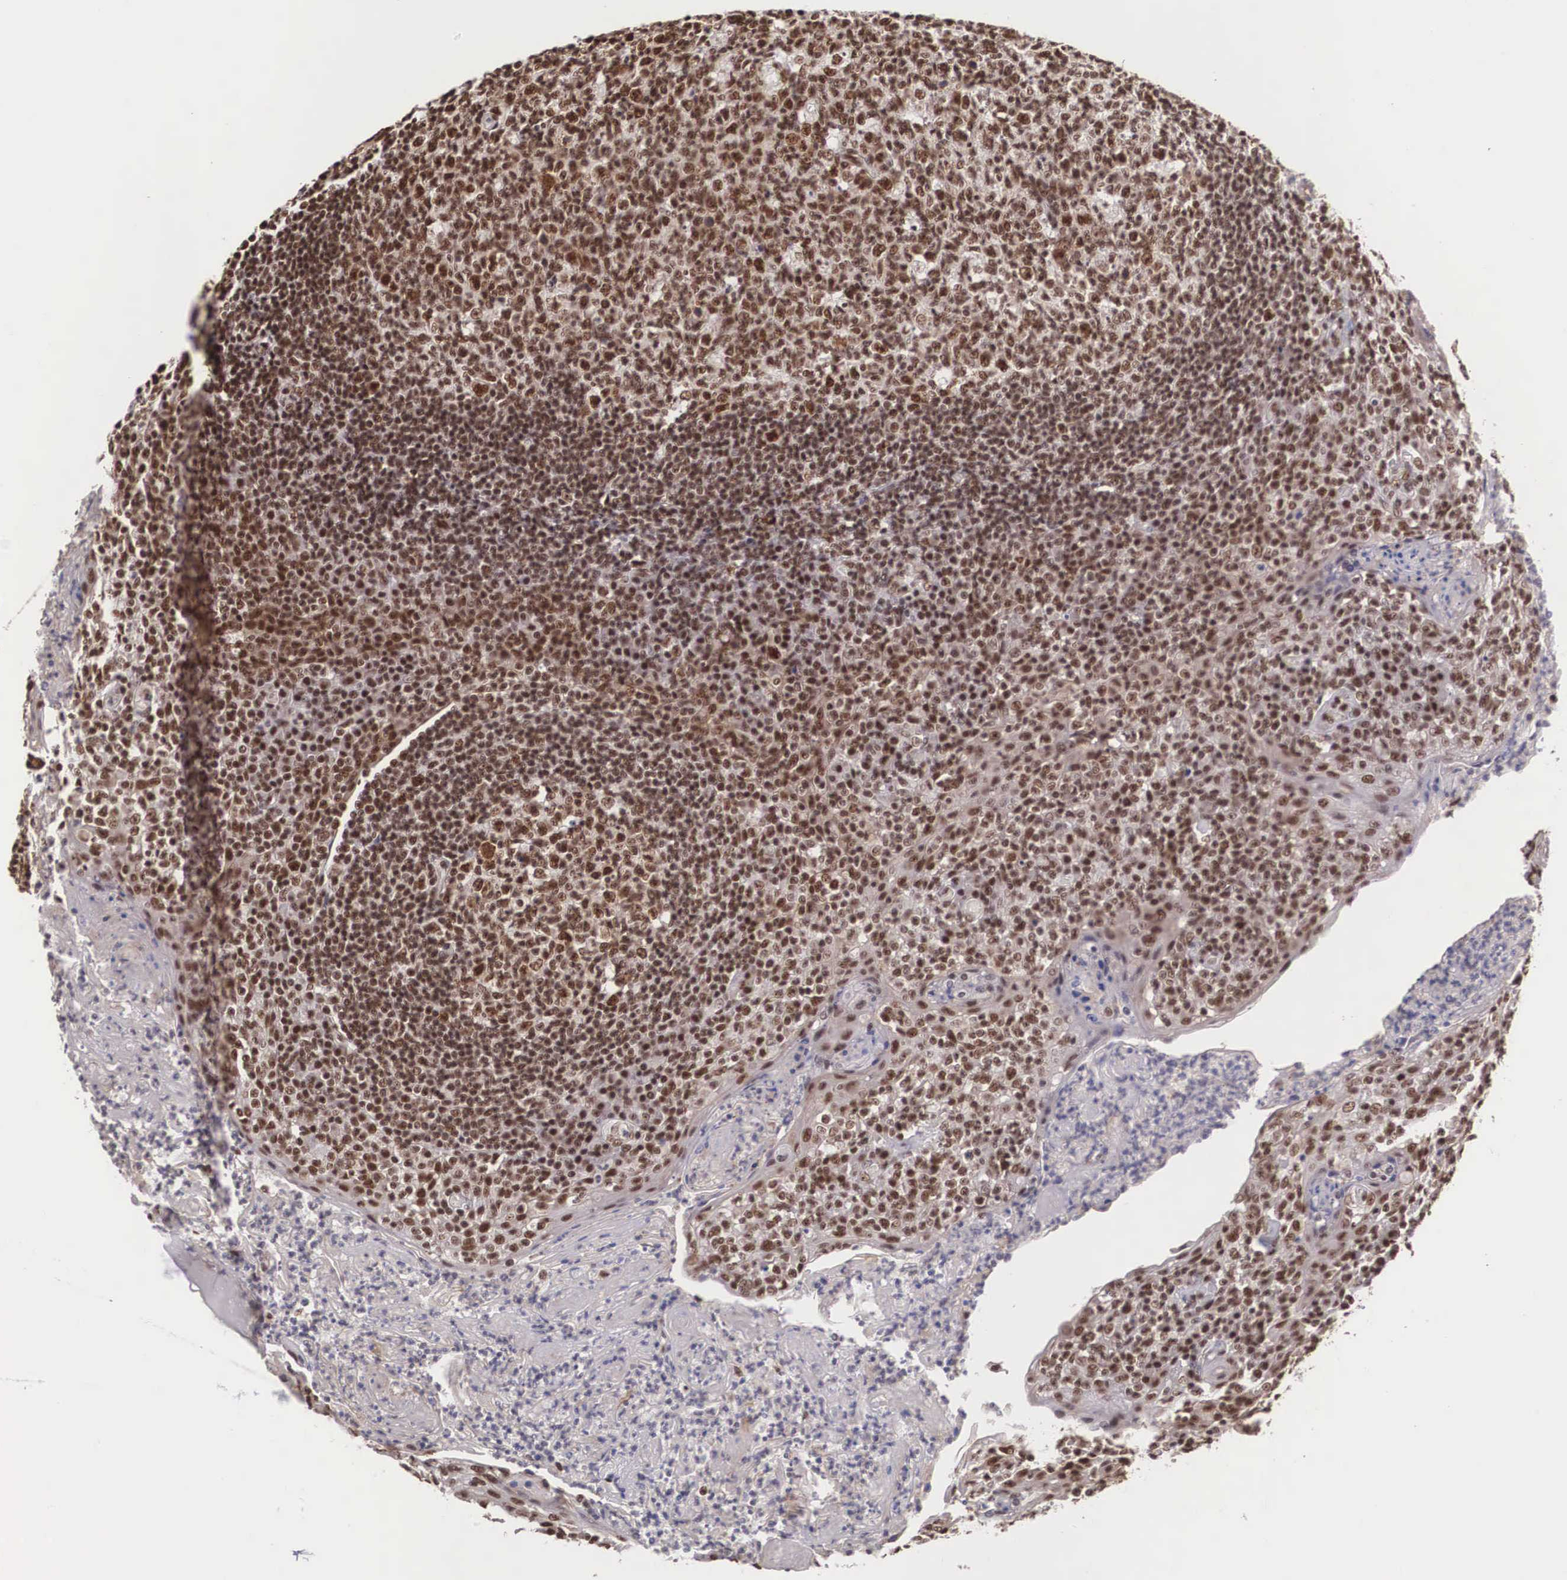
{"staining": {"intensity": "strong", "quantity": ">75%", "location": "nuclear"}, "tissue": "tonsil", "cell_type": "Germinal center cells", "image_type": "normal", "snomed": [{"axis": "morphology", "description": "Normal tissue, NOS"}, {"axis": "topography", "description": "Tonsil"}], "caption": "High-magnification brightfield microscopy of unremarkable tonsil stained with DAB (brown) and counterstained with hematoxylin (blue). germinal center cells exhibit strong nuclear positivity is identified in about>75% of cells.", "gene": "POLR2F", "patient": {"sex": "male", "age": 6}}